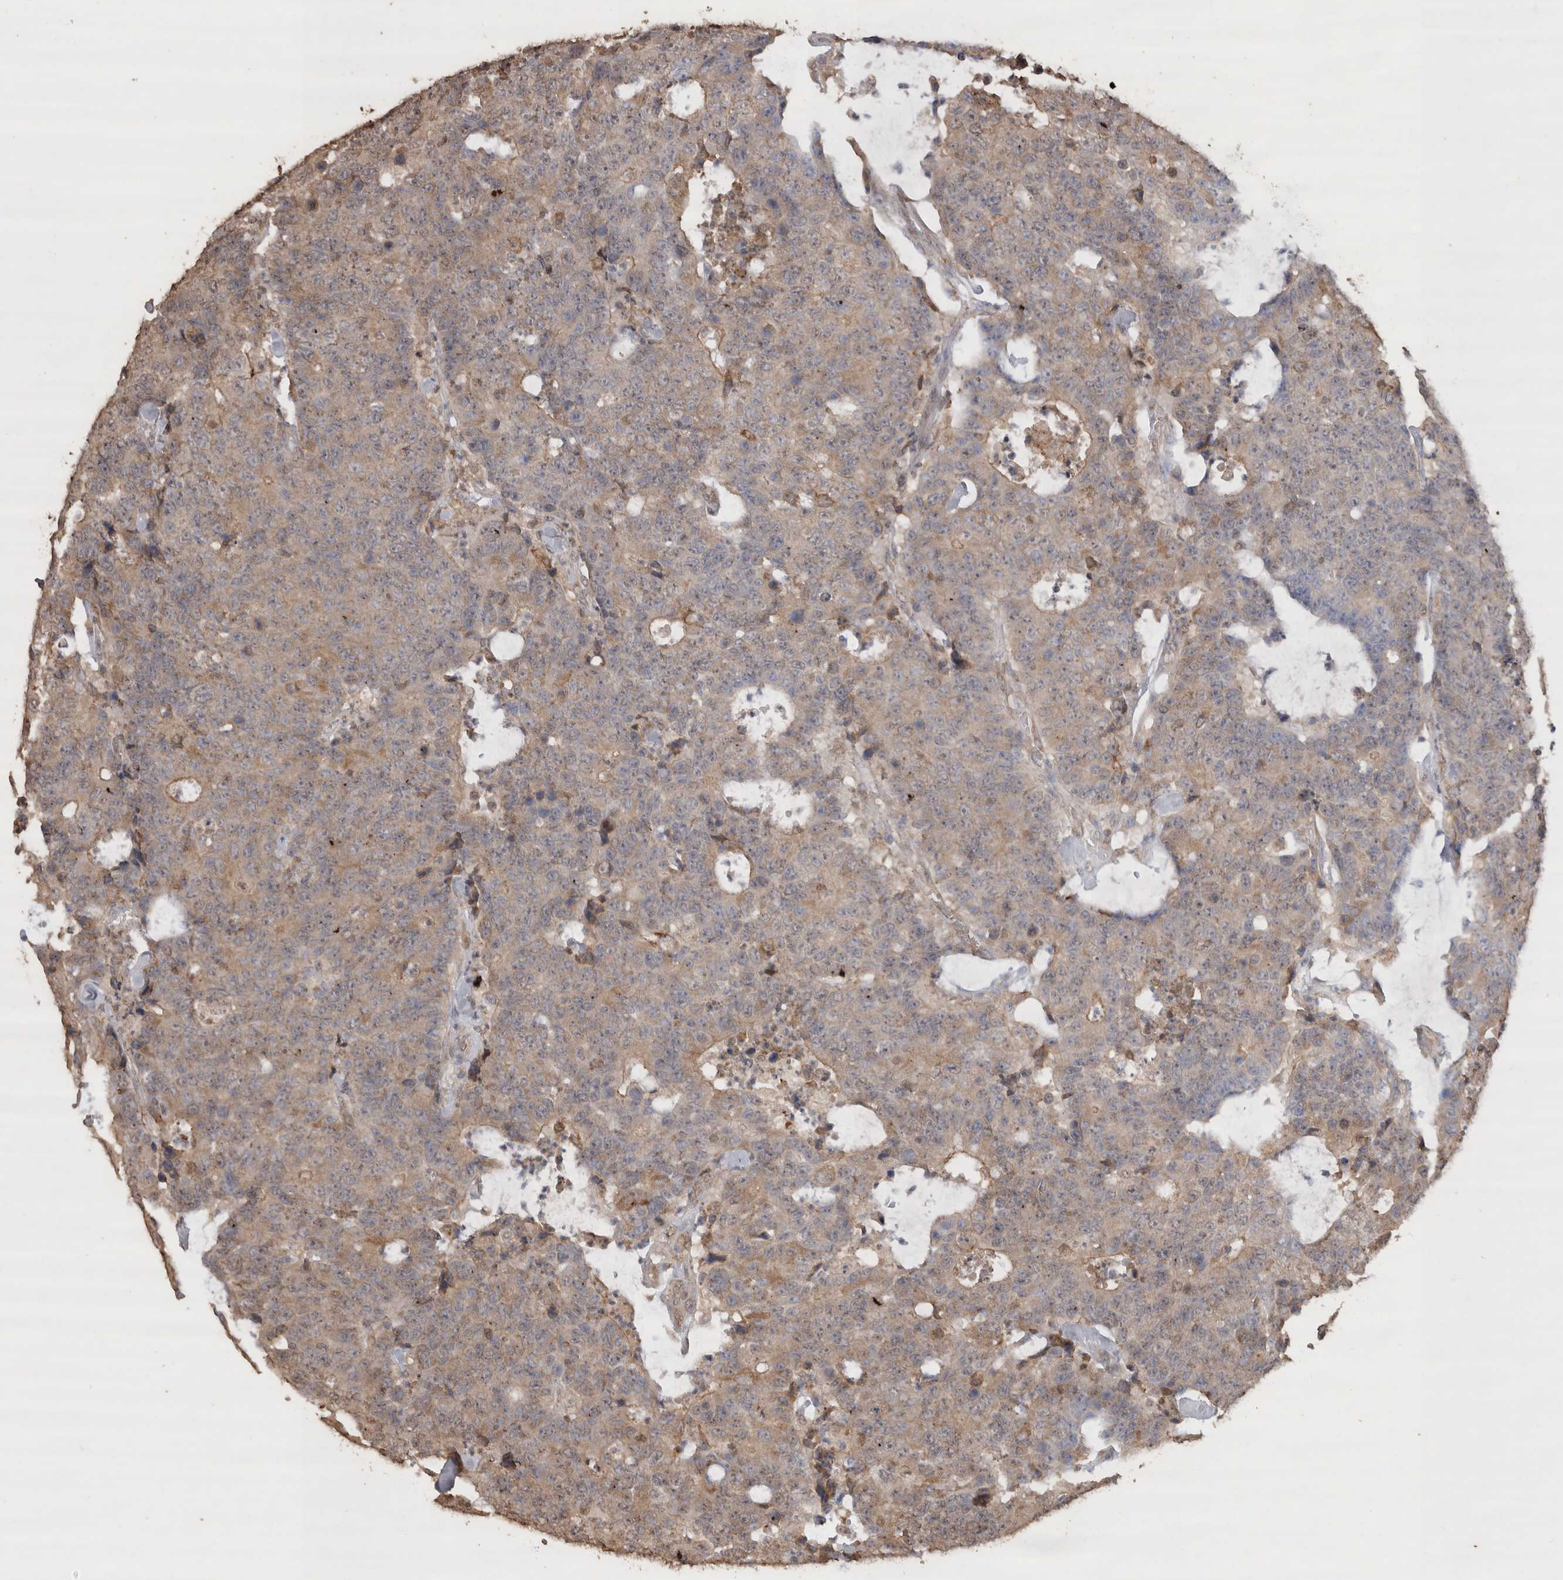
{"staining": {"intensity": "moderate", "quantity": "25%-75%", "location": "cytoplasmic/membranous"}, "tissue": "colorectal cancer", "cell_type": "Tumor cells", "image_type": "cancer", "snomed": [{"axis": "morphology", "description": "Adenocarcinoma, NOS"}, {"axis": "topography", "description": "Colon"}], "caption": "This is an image of IHC staining of colorectal cancer, which shows moderate positivity in the cytoplasmic/membranous of tumor cells.", "gene": "CRELD2", "patient": {"sex": "female", "age": 86}}